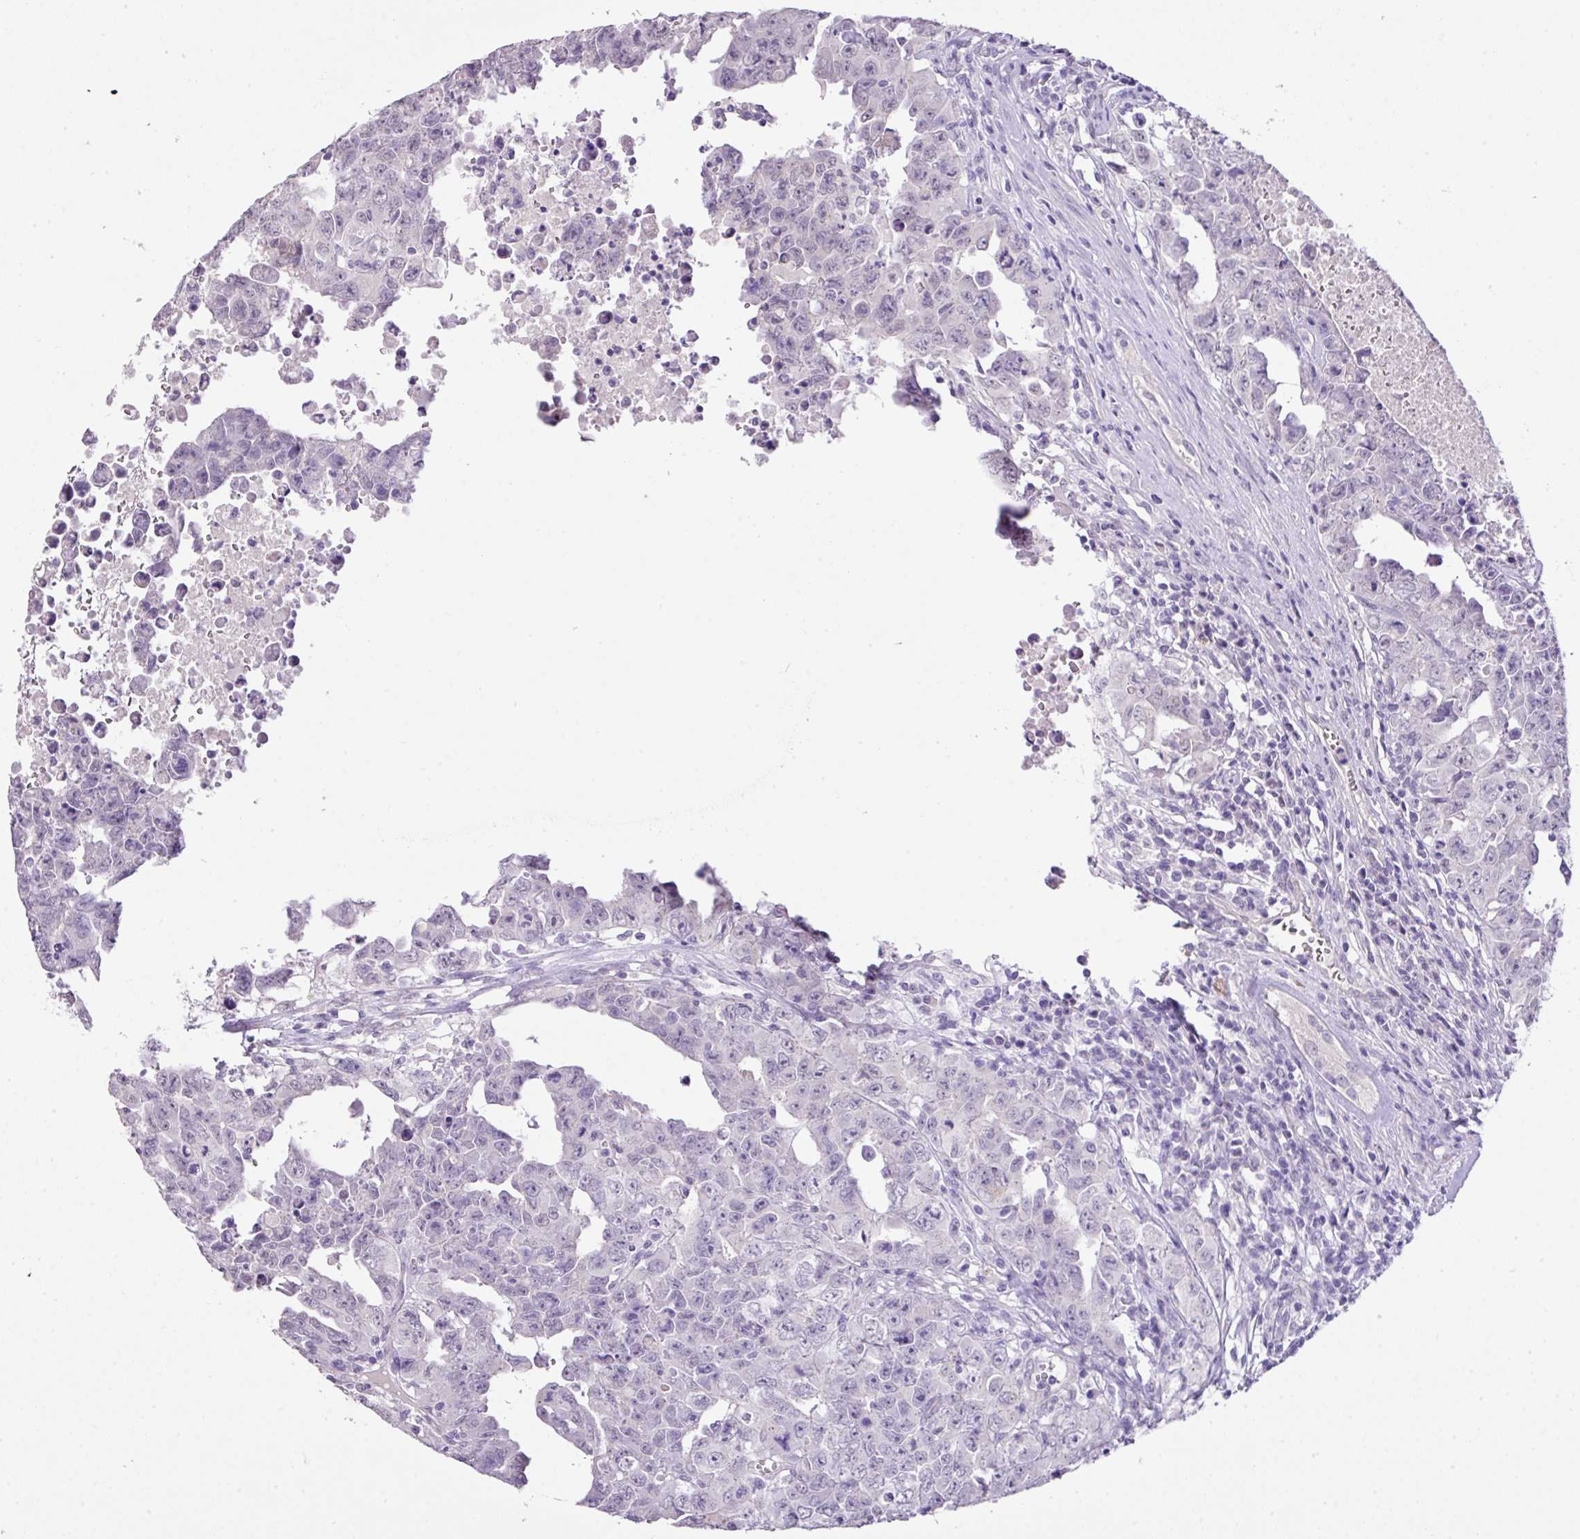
{"staining": {"intensity": "negative", "quantity": "none", "location": "none"}, "tissue": "testis cancer", "cell_type": "Tumor cells", "image_type": "cancer", "snomed": [{"axis": "morphology", "description": "Carcinoma, Embryonal, NOS"}, {"axis": "topography", "description": "Testis"}], "caption": "Tumor cells are negative for protein expression in human testis cancer.", "gene": "DIP2A", "patient": {"sex": "male", "age": 24}}